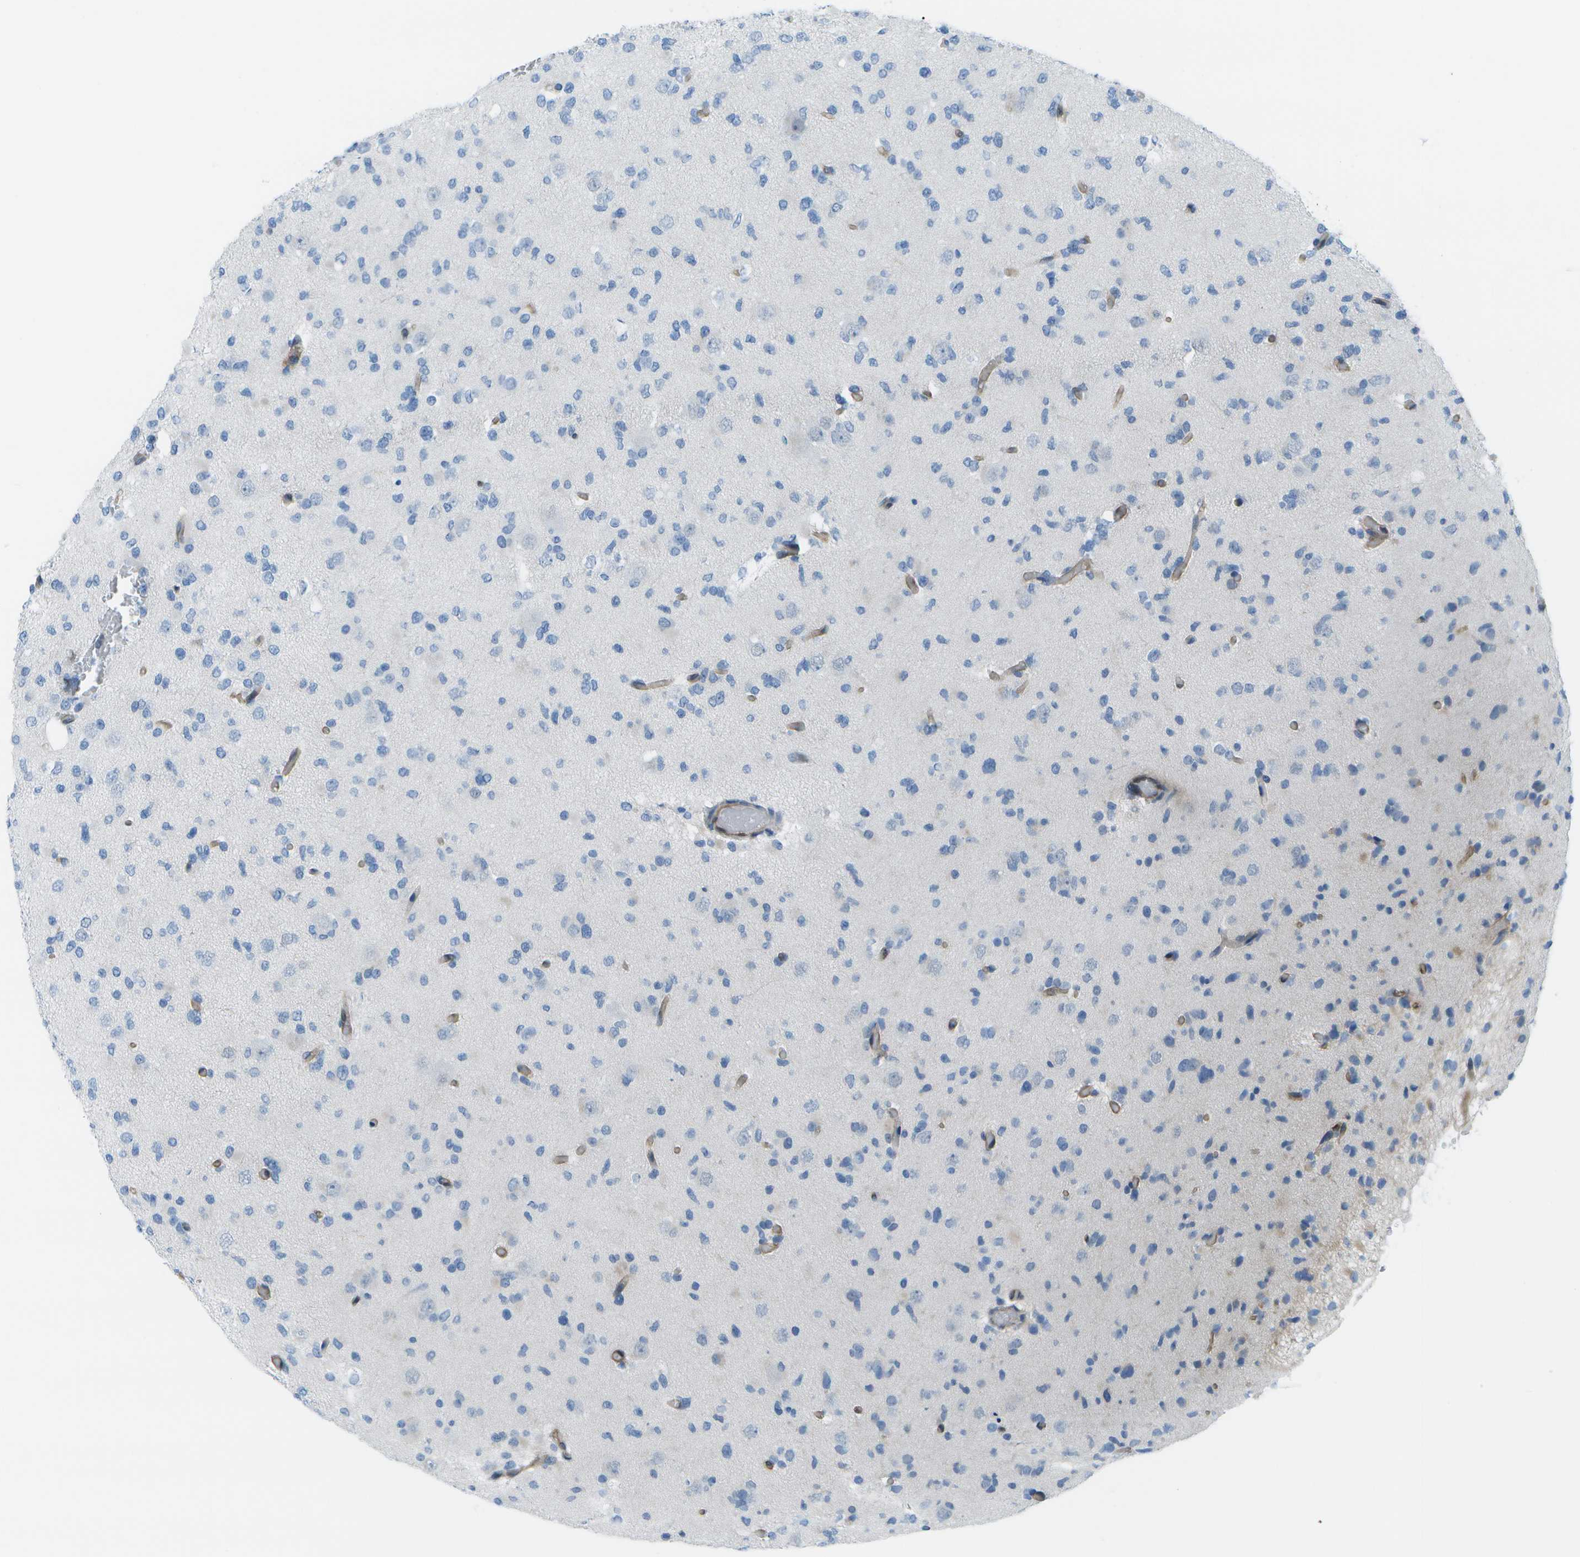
{"staining": {"intensity": "negative", "quantity": "none", "location": "none"}, "tissue": "glioma", "cell_type": "Tumor cells", "image_type": "cancer", "snomed": [{"axis": "morphology", "description": "Glioma, malignant, Low grade"}, {"axis": "topography", "description": "Brain"}], "caption": "Tumor cells are negative for protein expression in human low-grade glioma (malignant).", "gene": "SORBS3", "patient": {"sex": "female", "age": 22}}